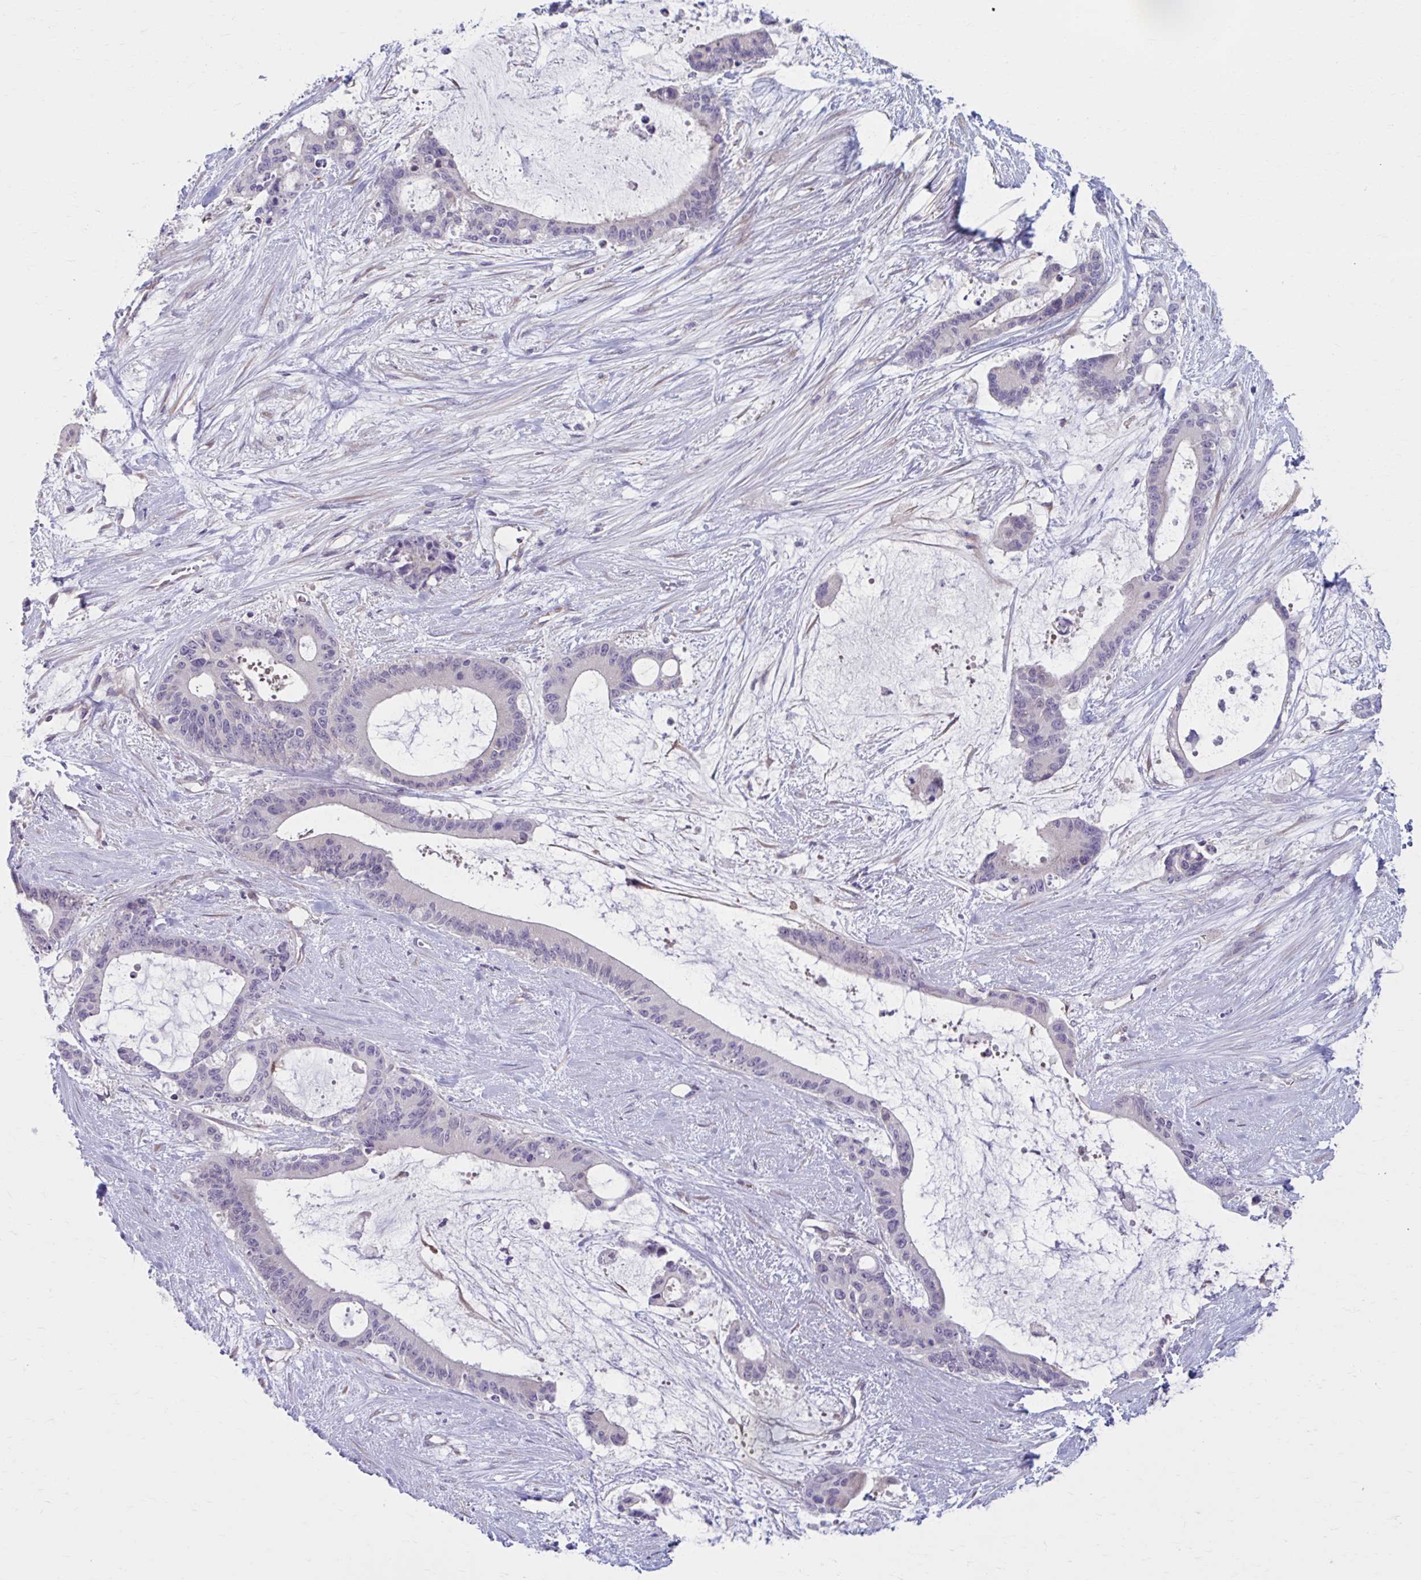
{"staining": {"intensity": "negative", "quantity": "none", "location": "none"}, "tissue": "liver cancer", "cell_type": "Tumor cells", "image_type": "cancer", "snomed": [{"axis": "morphology", "description": "Normal tissue, NOS"}, {"axis": "morphology", "description": "Cholangiocarcinoma"}, {"axis": "topography", "description": "Liver"}, {"axis": "topography", "description": "Peripheral nerve tissue"}], "caption": "IHC of human liver cancer (cholangiocarcinoma) exhibits no staining in tumor cells.", "gene": "CHST3", "patient": {"sex": "female", "age": 73}}